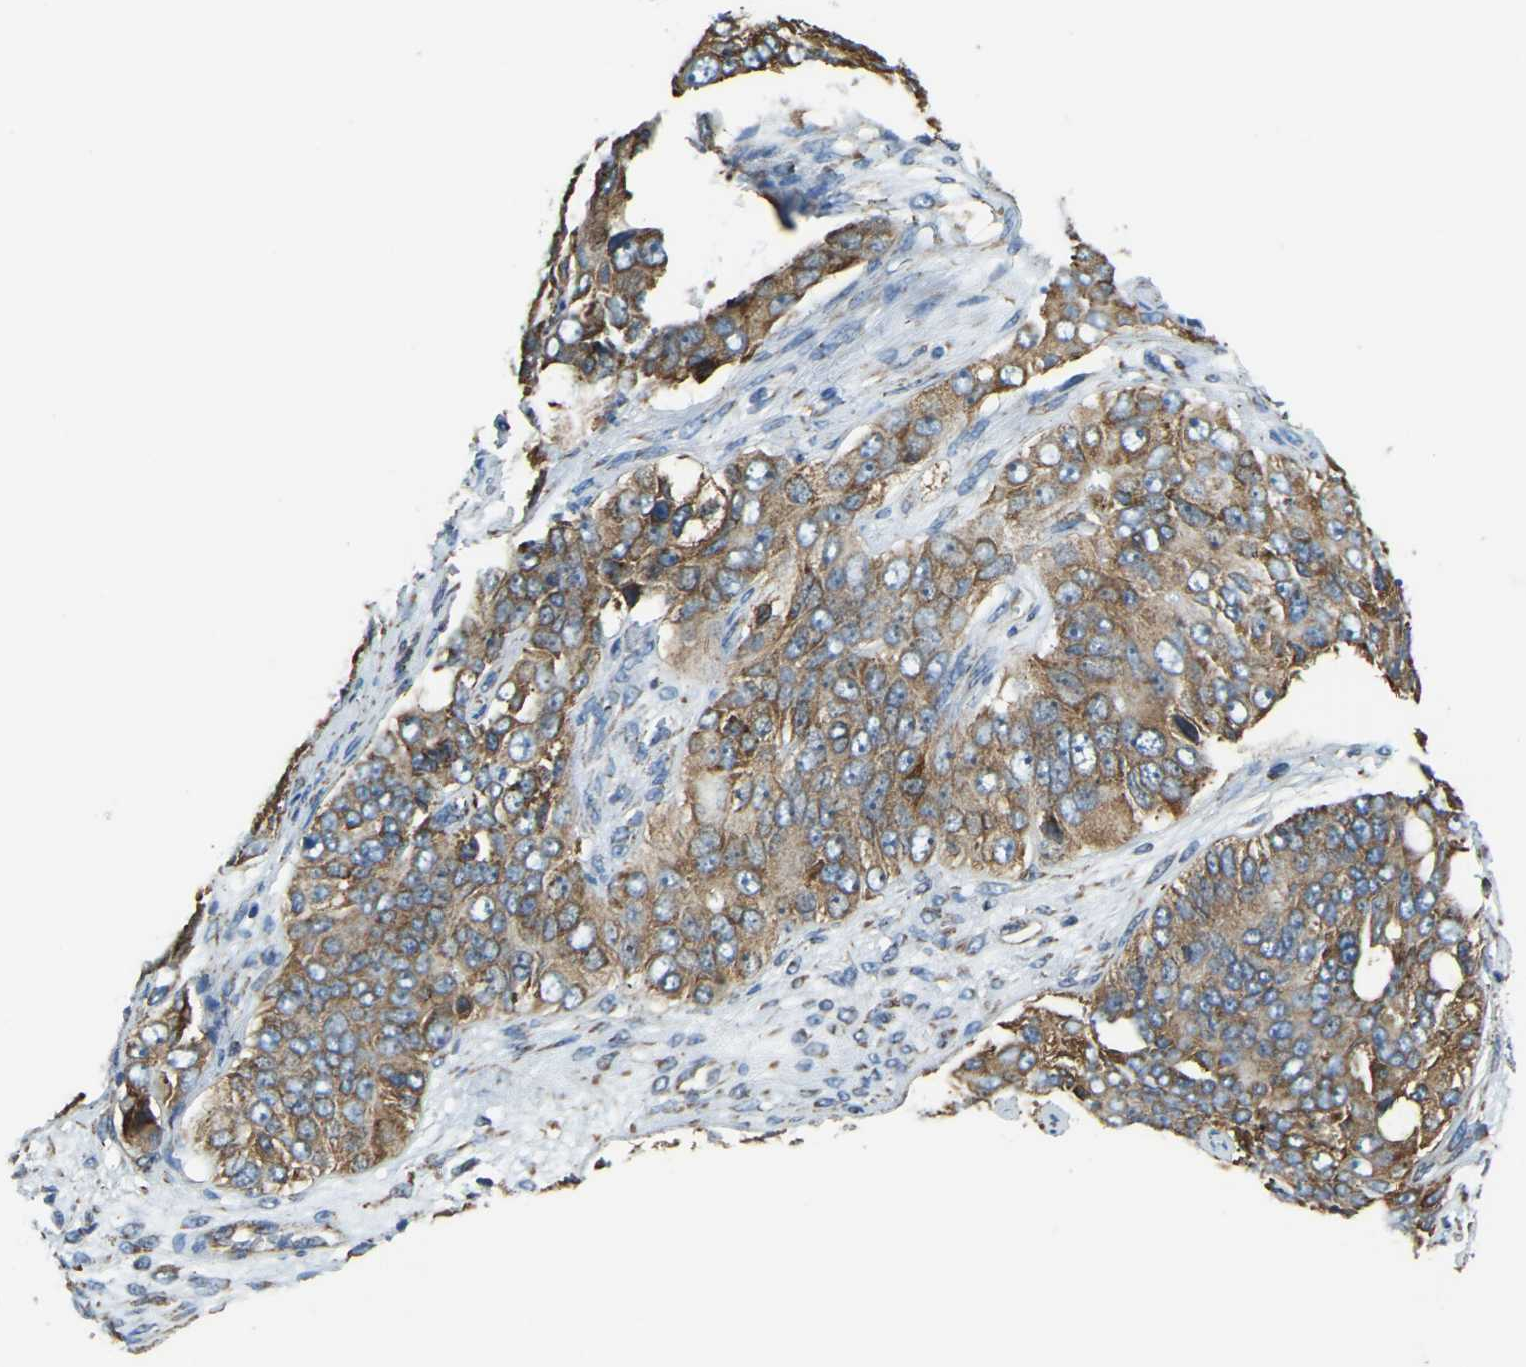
{"staining": {"intensity": "moderate", "quantity": ">75%", "location": "cytoplasmic/membranous"}, "tissue": "ovarian cancer", "cell_type": "Tumor cells", "image_type": "cancer", "snomed": [{"axis": "morphology", "description": "Carcinoma, endometroid"}, {"axis": "topography", "description": "Ovary"}], "caption": "Protein expression analysis of human endometroid carcinoma (ovarian) reveals moderate cytoplasmic/membranous positivity in approximately >75% of tumor cells.", "gene": "RNF115", "patient": {"sex": "female", "age": 51}}